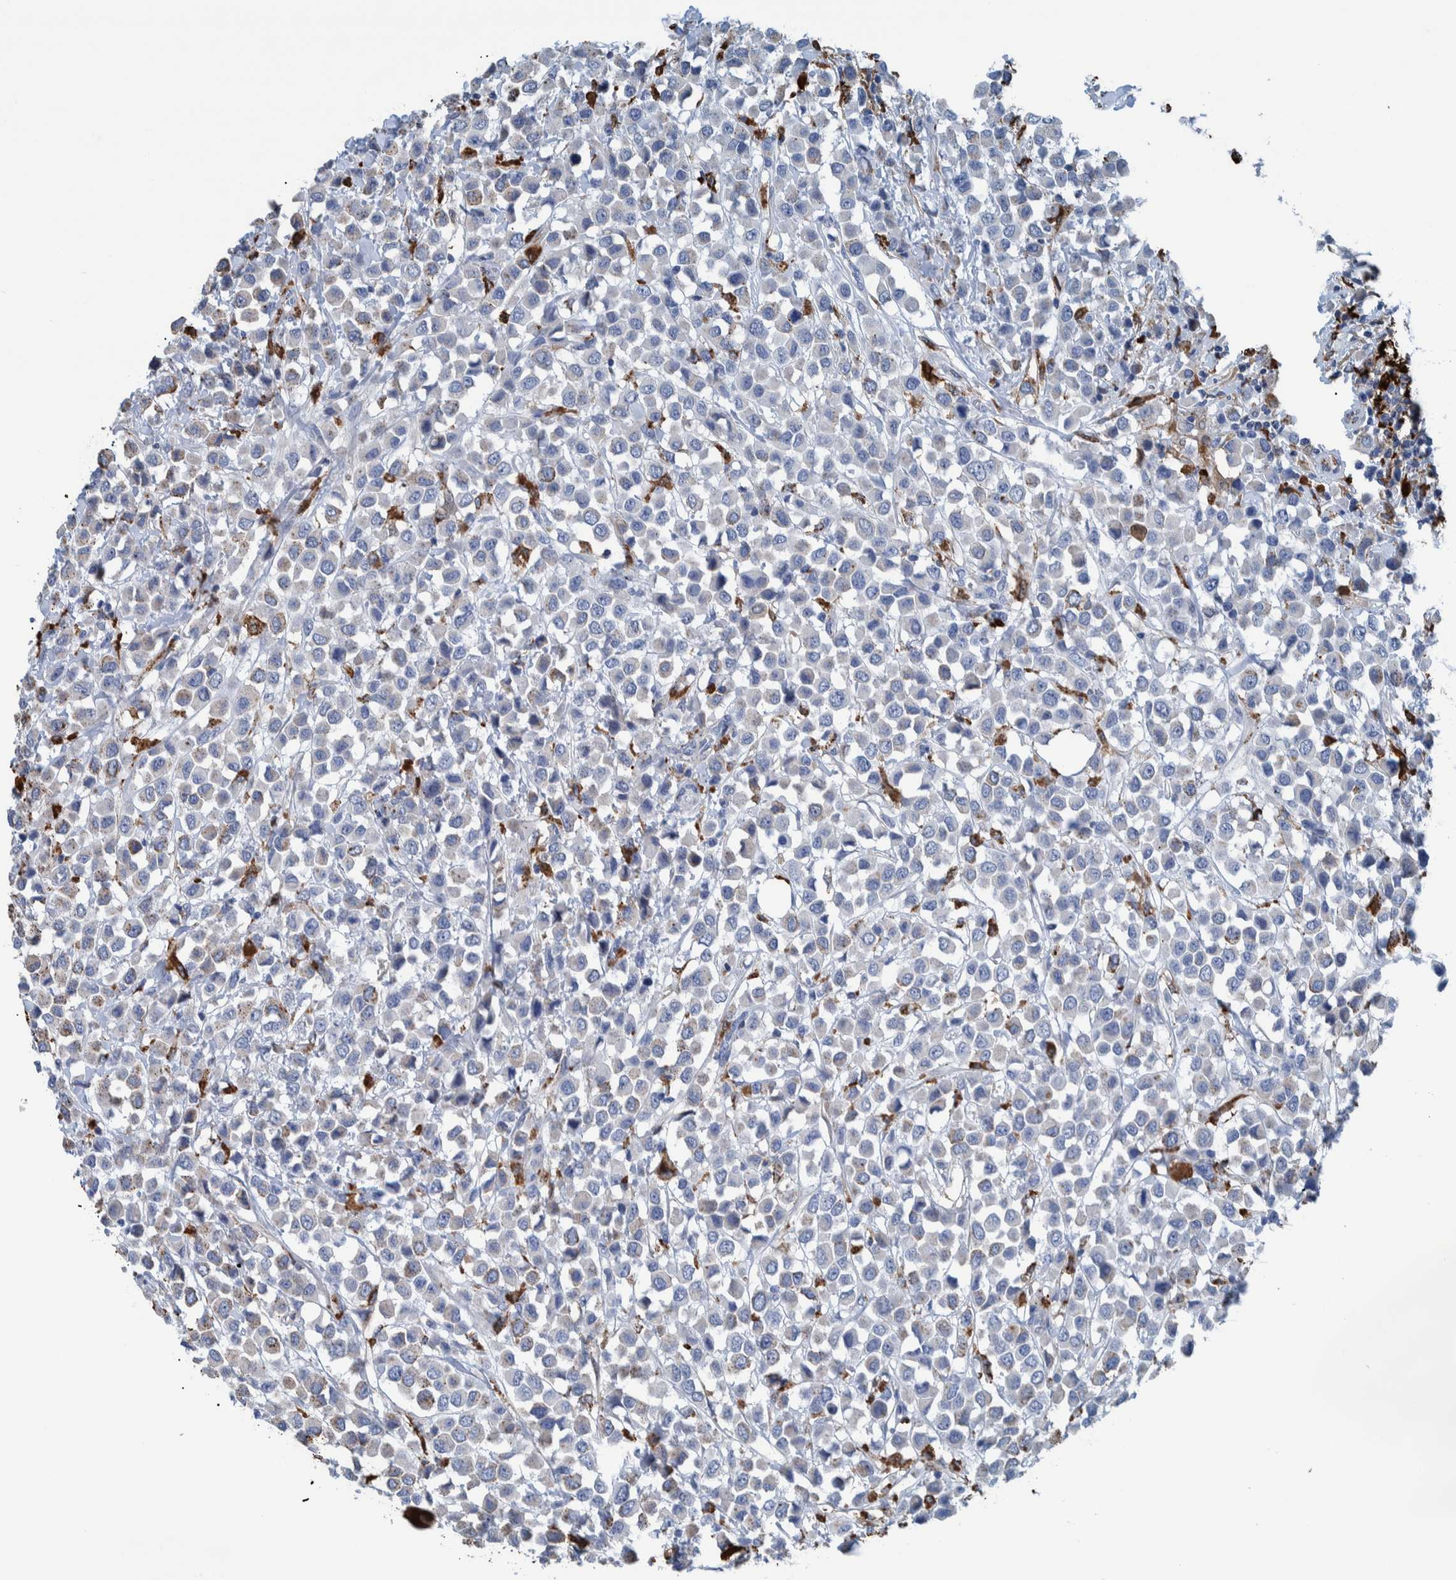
{"staining": {"intensity": "negative", "quantity": "none", "location": "none"}, "tissue": "breast cancer", "cell_type": "Tumor cells", "image_type": "cancer", "snomed": [{"axis": "morphology", "description": "Duct carcinoma"}, {"axis": "topography", "description": "Breast"}], "caption": "Micrograph shows no significant protein positivity in tumor cells of breast invasive ductal carcinoma.", "gene": "IDO1", "patient": {"sex": "female", "age": 61}}